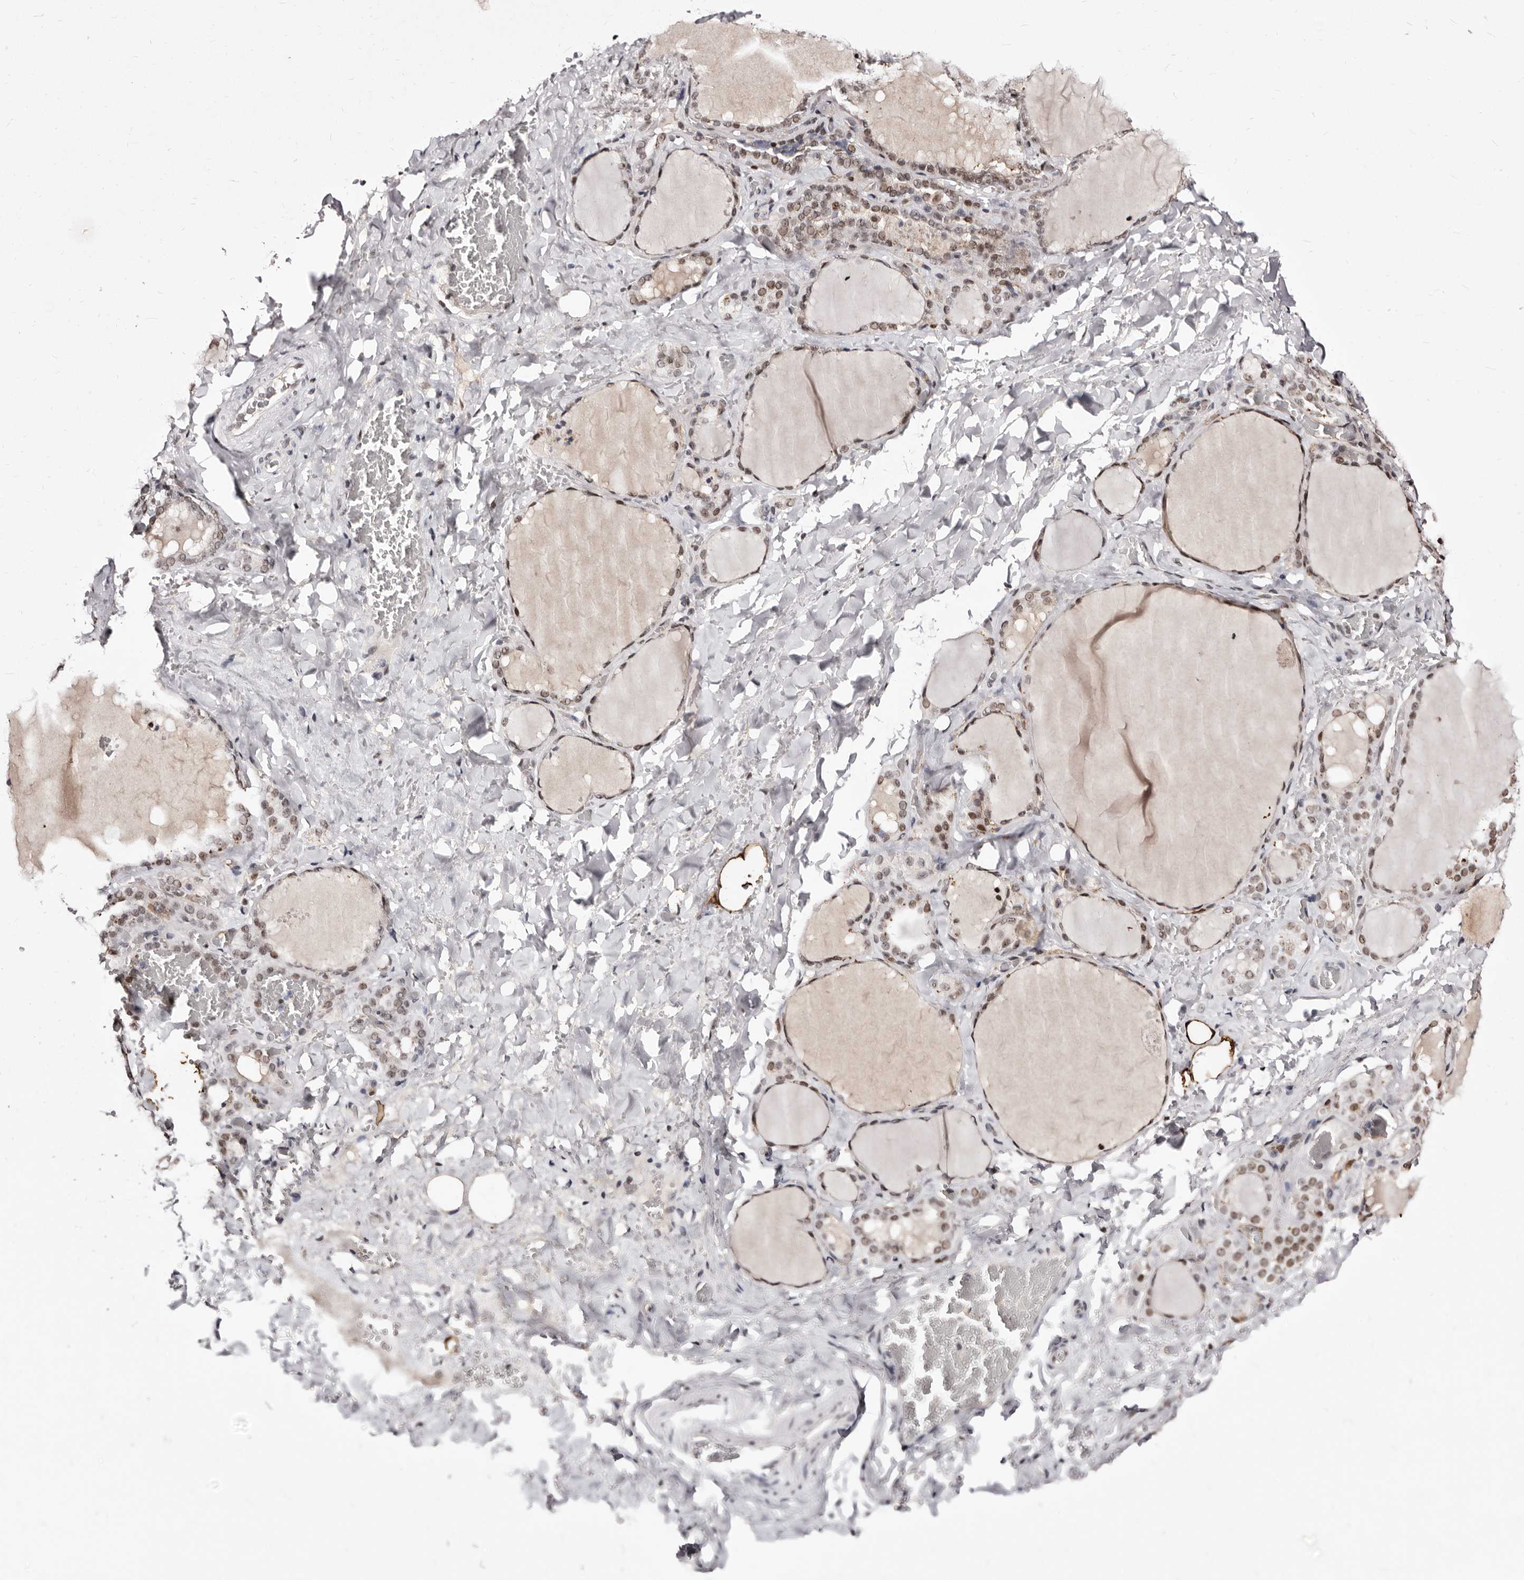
{"staining": {"intensity": "strong", "quantity": ">75%", "location": "nuclear"}, "tissue": "thyroid gland", "cell_type": "Glandular cells", "image_type": "normal", "snomed": [{"axis": "morphology", "description": "Normal tissue, NOS"}, {"axis": "topography", "description": "Thyroid gland"}], "caption": "Immunohistochemistry (IHC) staining of normal thyroid gland, which displays high levels of strong nuclear staining in about >75% of glandular cells indicating strong nuclear protein expression. The staining was performed using DAB (brown) for protein detection and nuclei were counterstained in hematoxylin (blue).", "gene": "ANAPC11", "patient": {"sex": "female", "age": 22}}